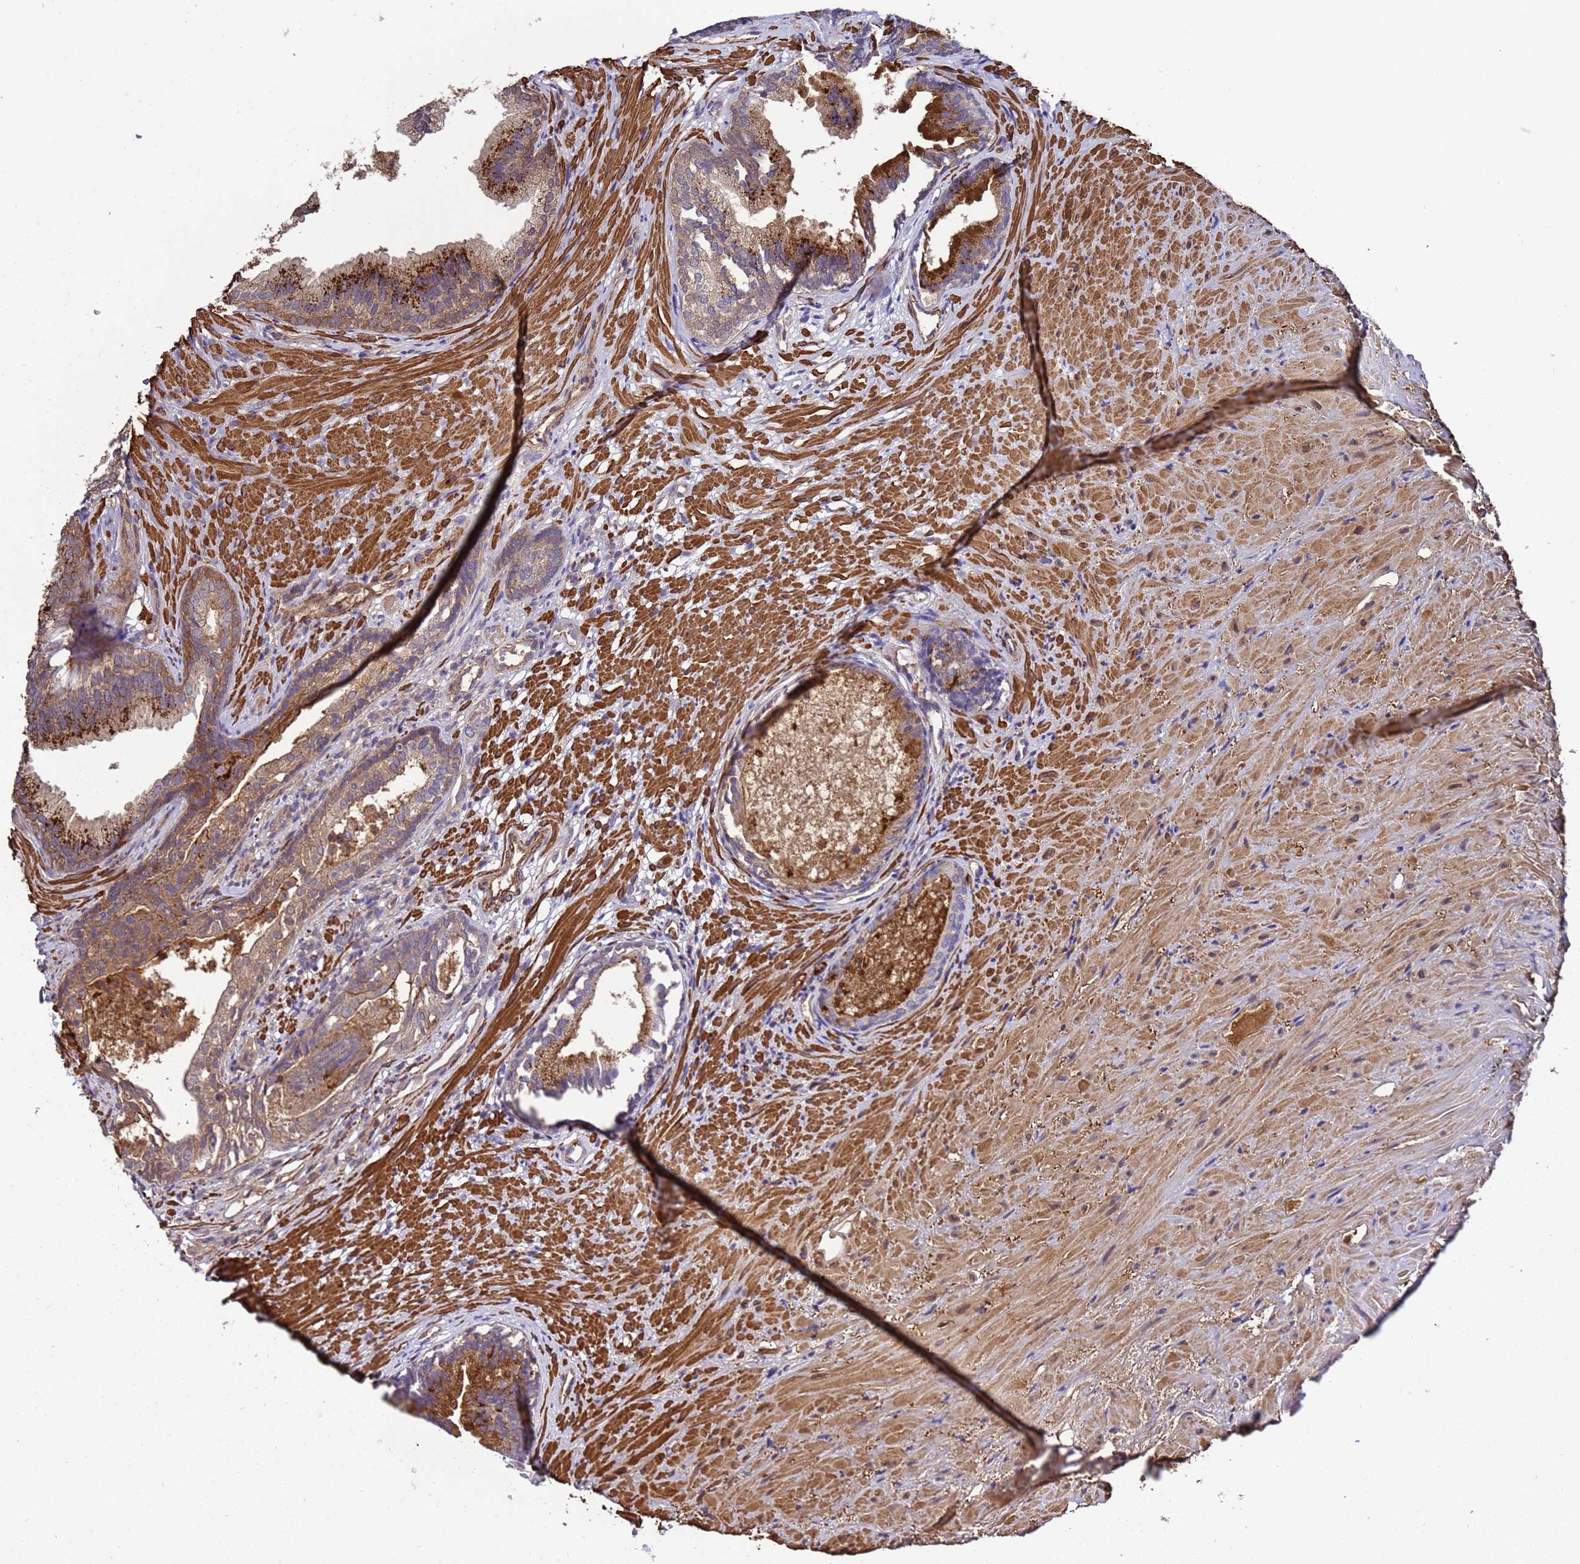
{"staining": {"intensity": "strong", "quantity": "25%-75%", "location": "cytoplasmic/membranous"}, "tissue": "prostate", "cell_type": "Glandular cells", "image_type": "normal", "snomed": [{"axis": "morphology", "description": "Normal tissue, NOS"}, {"axis": "topography", "description": "Prostate"}], "caption": "Human prostate stained for a protein (brown) exhibits strong cytoplasmic/membranous positive staining in about 25%-75% of glandular cells.", "gene": "GSTCD", "patient": {"sex": "male", "age": 76}}